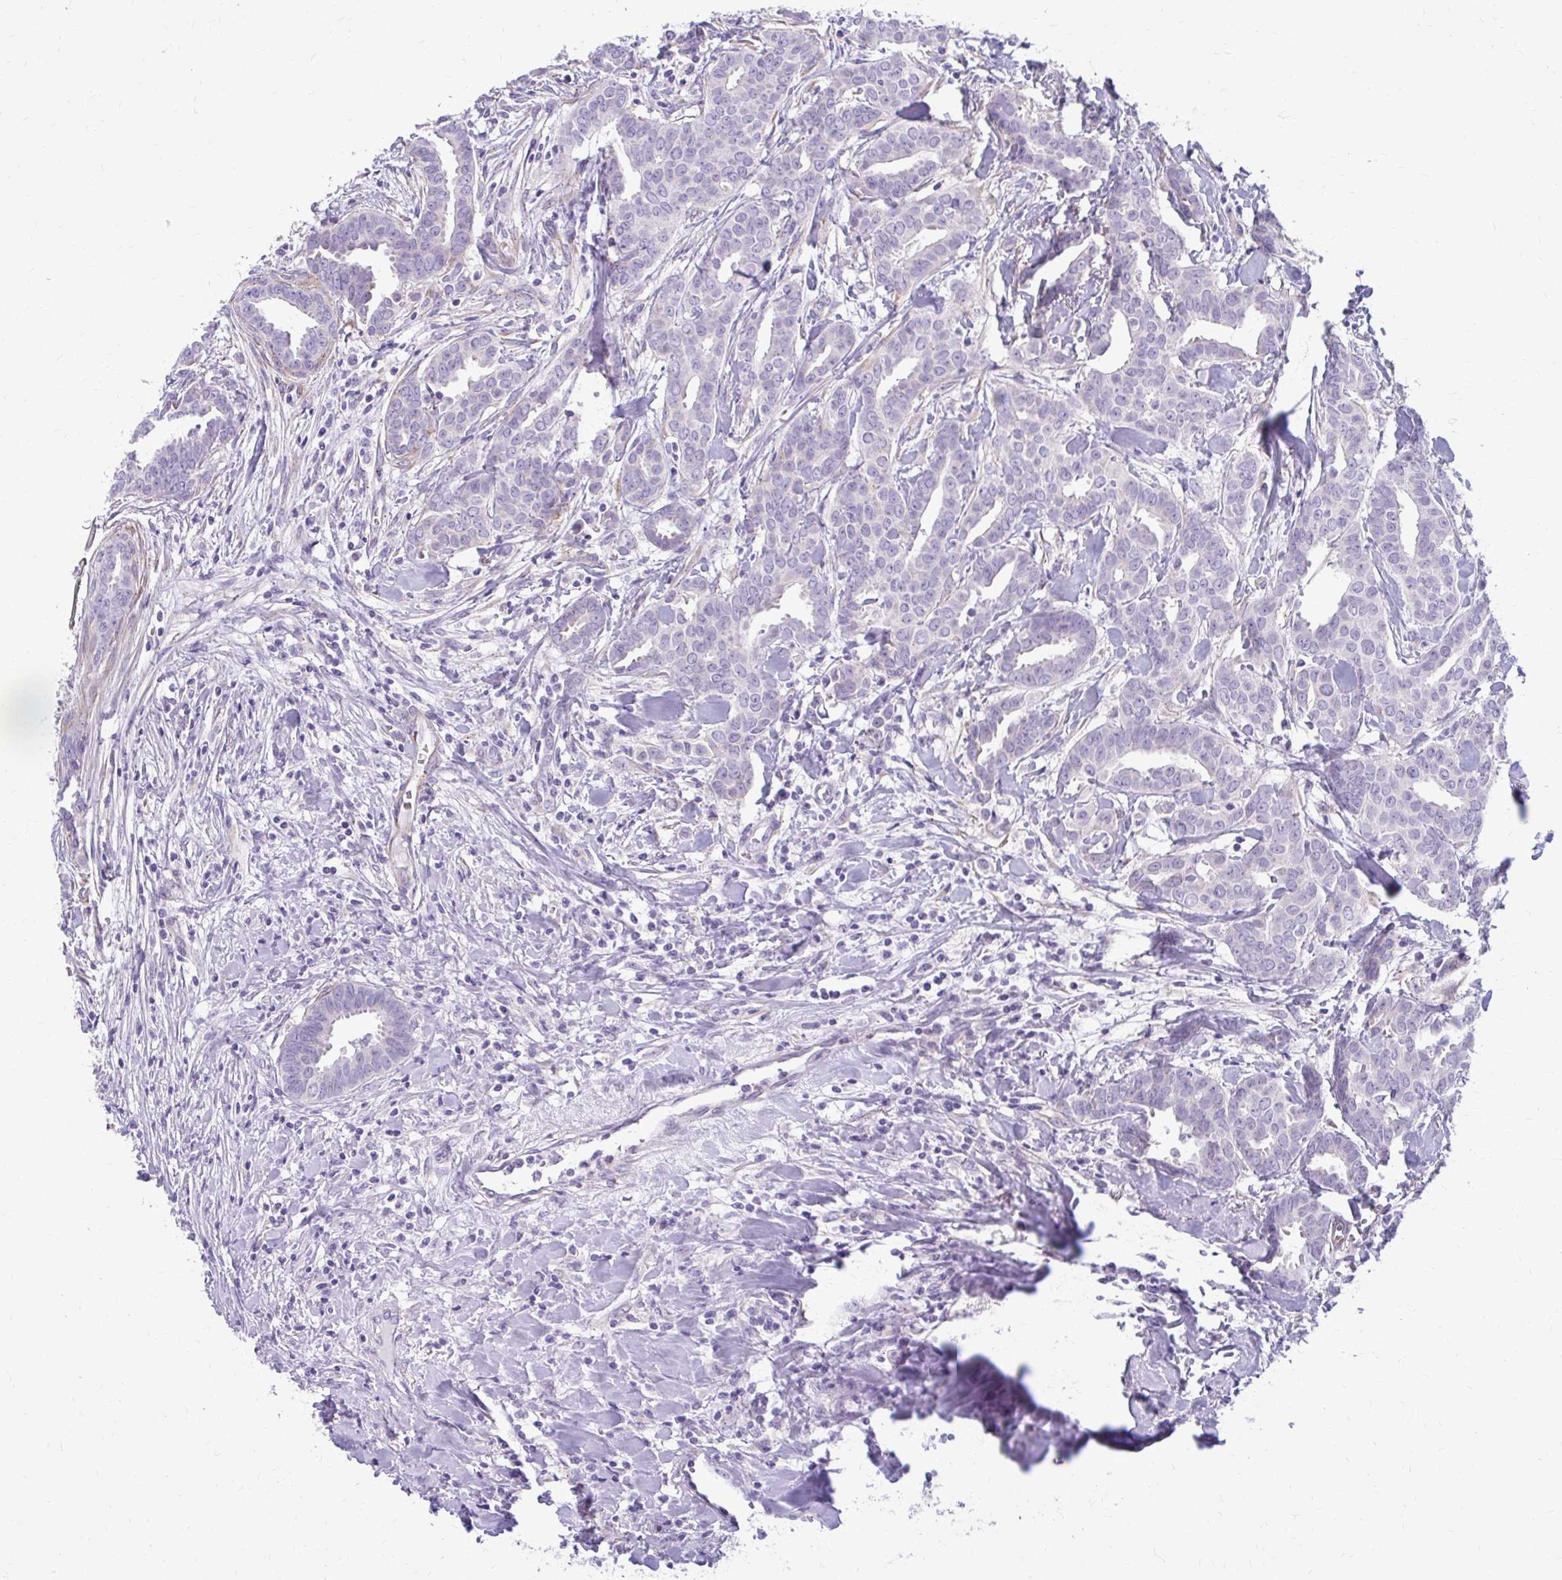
{"staining": {"intensity": "negative", "quantity": "none", "location": "none"}, "tissue": "breast cancer", "cell_type": "Tumor cells", "image_type": "cancer", "snomed": [{"axis": "morphology", "description": "Duct carcinoma"}, {"axis": "topography", "description": "Breast"}], "caption": "Tumor cells show no significant protein expression in breast invasive ductal carcinoma.", "gene": "DEPP1", "patient": {"sex": "female", "age": 45}}